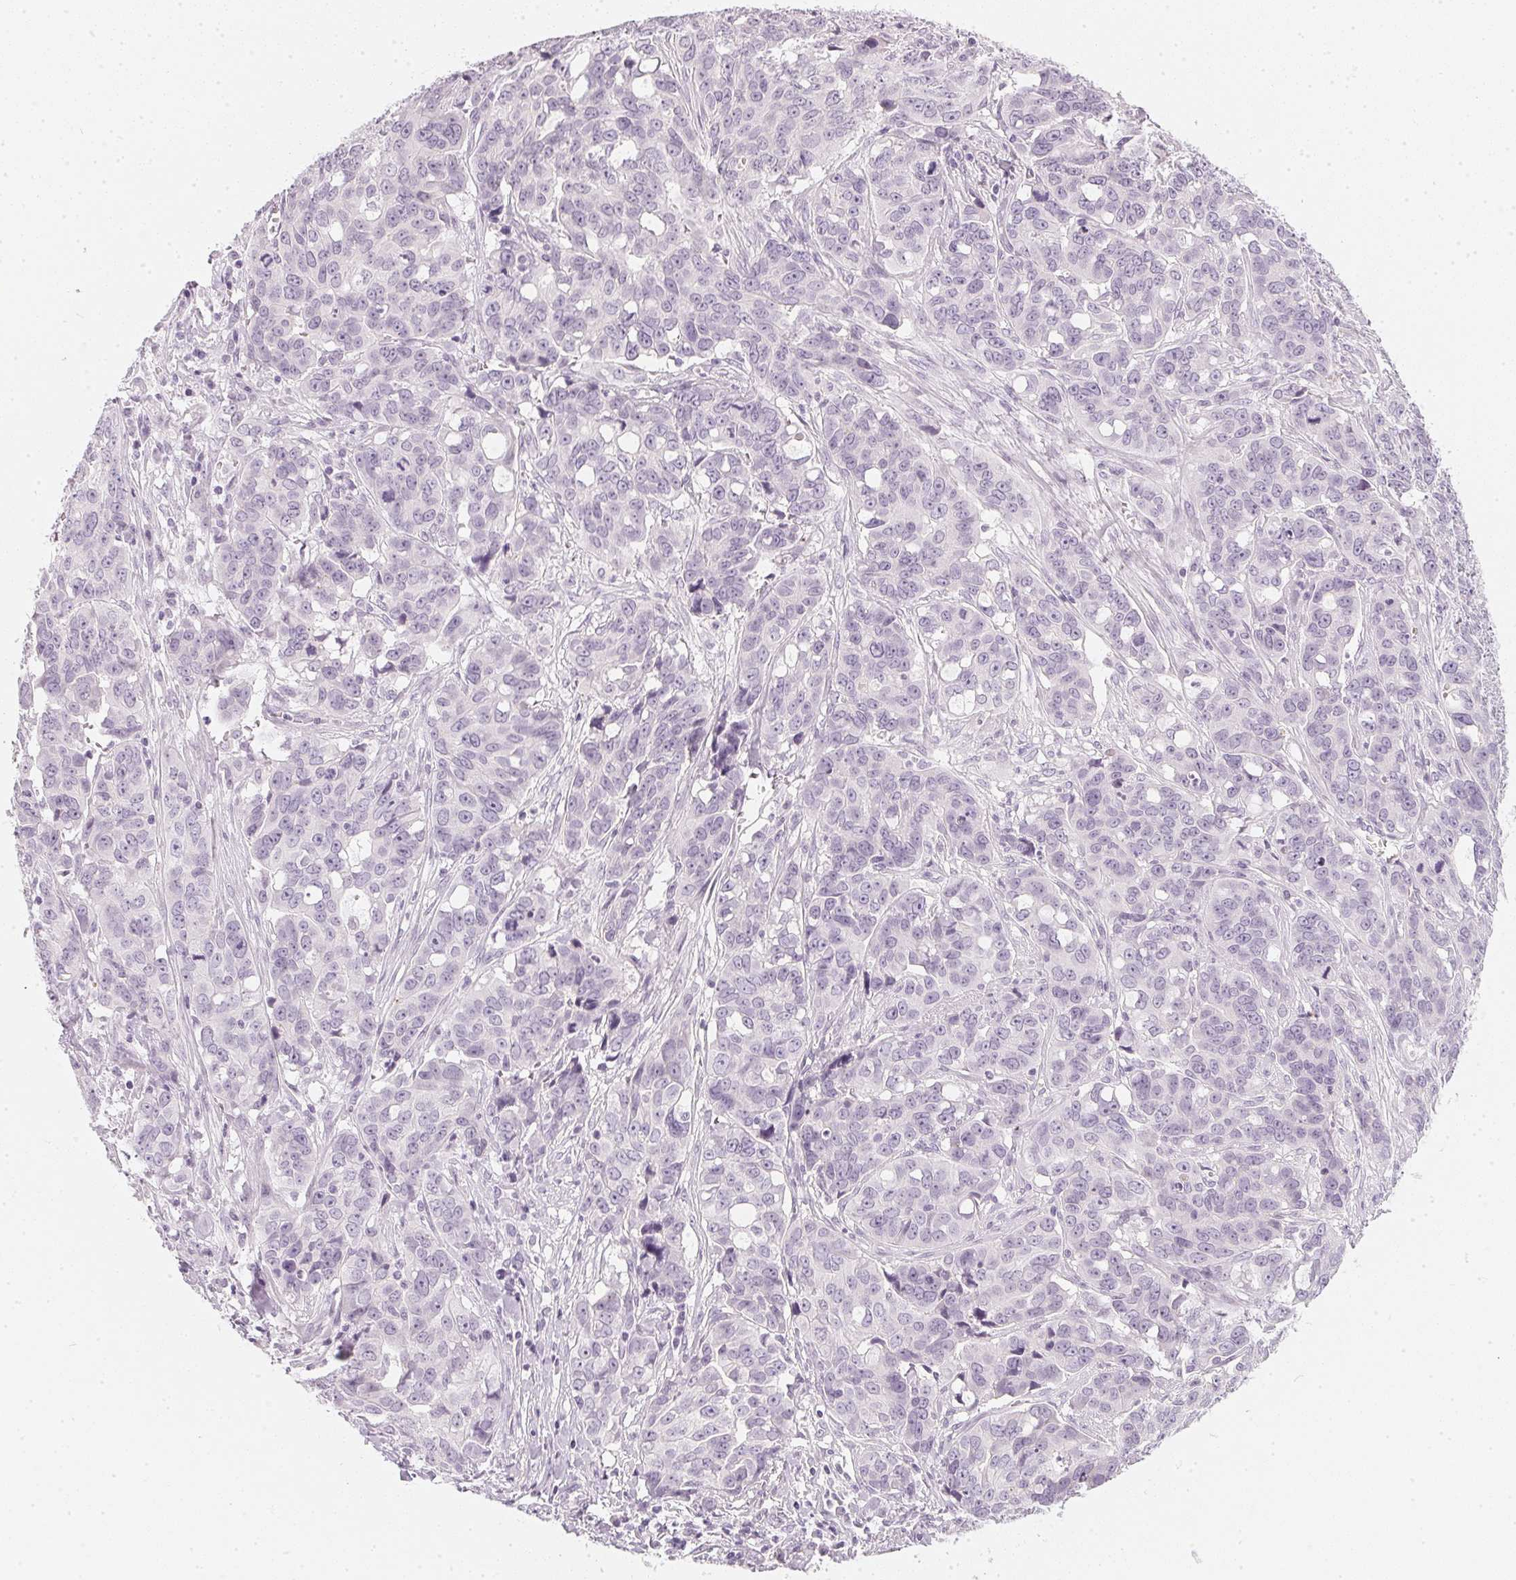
{"staining": {"intensity": "negative", "quantity": "none", "location": "none"}, "tissue": "ovarian cancer", "cell_type": "Tumor cells", "image_type": "cancer", "snomed": [{"axis": "morphology", "description": "Carcinoma, endometroid"}, {"axis": "topography", "description": "Ovary"}], "caption": "A high-resolution histopathology image shows IHC staining of ovarian endometroid carcinoma, which reveals no significant staining in tumor cells.", "gene": "CHST4", "patient": {"sex": "female", "age": 78}}